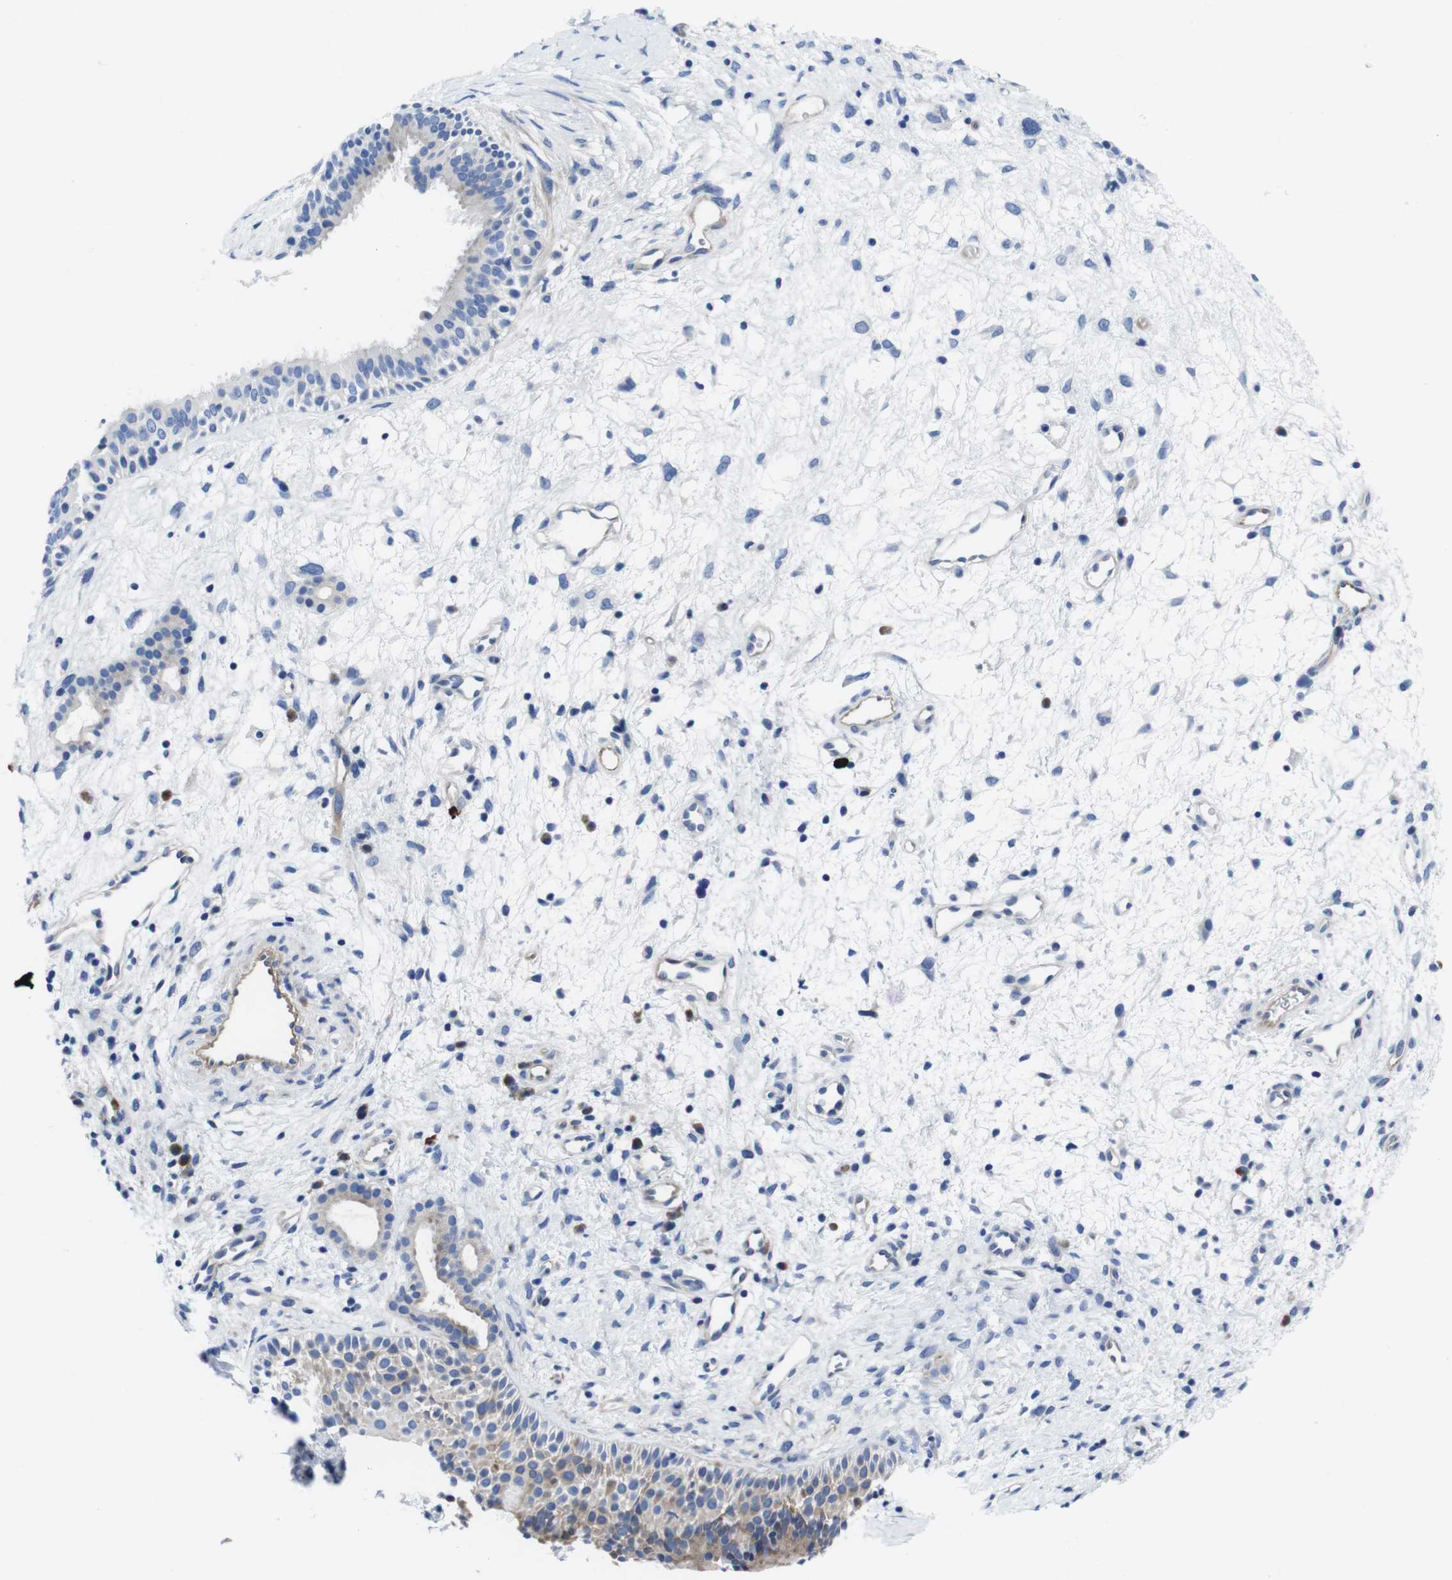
{"staining": {"intensity": "moderate", "quantity": "25%-75%", "location": "cytoplasmic/membranous"}, "tissue": "nasopharynx", "cell_type": "Respiratory epithelial cells", "image_type": "normal", "snomed": [{"axis": "morphology", "description": "Normal tissue, NOS"}, {"axis": "topography", "description": "Nasopharynx"}], "caption": "Immunohistochemistry (IHC) of benign human nasopharynx reveals medium levels of moderate cytoplasmic/membranous staining in approximately 25%-75% of respiratory epithelial cells.", "gene": "EIF4A1", "patient": {"sex": "male", "age": 22}}